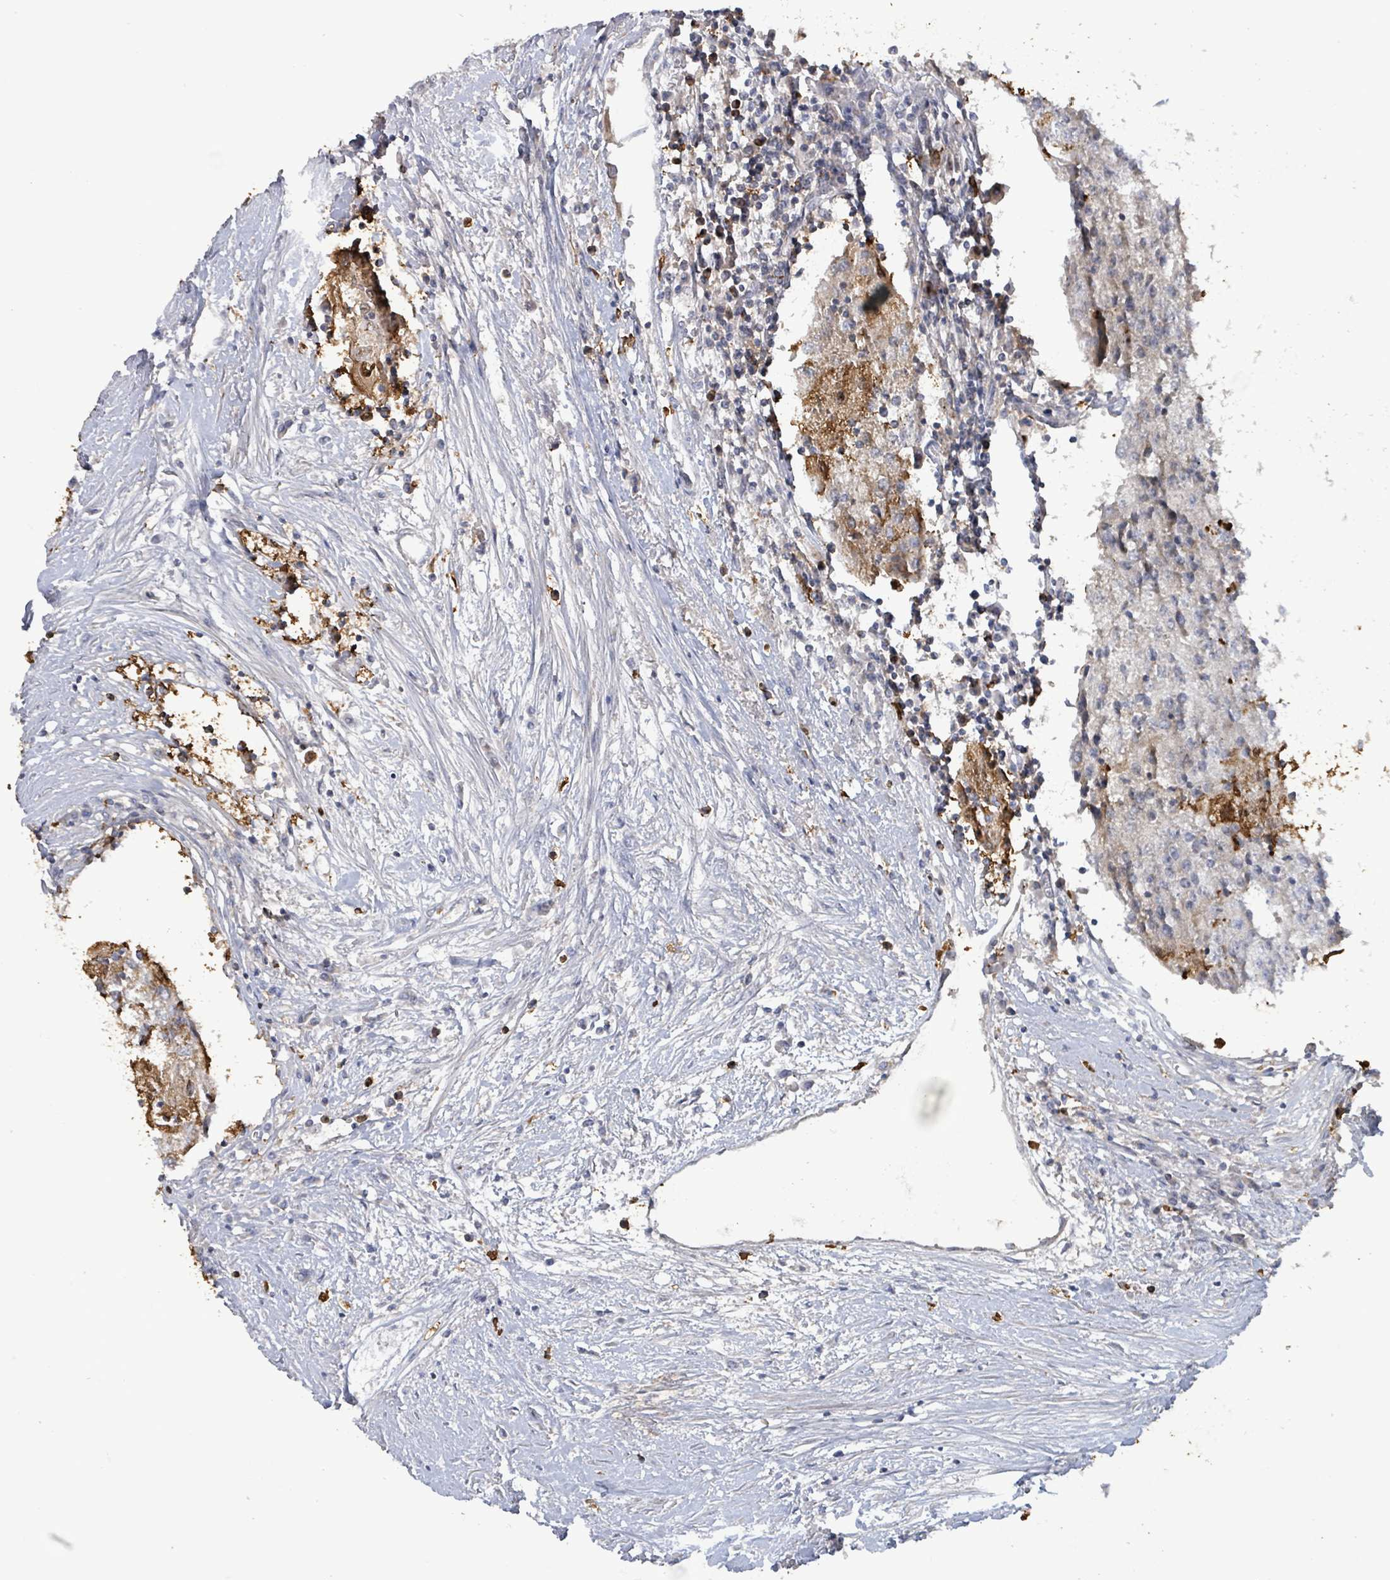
{"staining": {"intensity": "weak", "quantity": "<25%", "location": "cytoplasmic/membranous"}, "tissue": "urothelial cancer", "cell_type": "Tumor cells", "image_type": "cancer", "snomed": [{"axis": "morphology", "description": "Urothelial carcinoma, High grade"}, {"axis": "topography", "description": "Urinary bladder"}], "caption": "Immunohistochemistry micrograph of neoplastic tissue: urothelial cancer stained with DAB exhibits no significant protein positivity in tumor cells.", "gene": "FAM210A", "patient": {"sex": "female", "age": 85}}